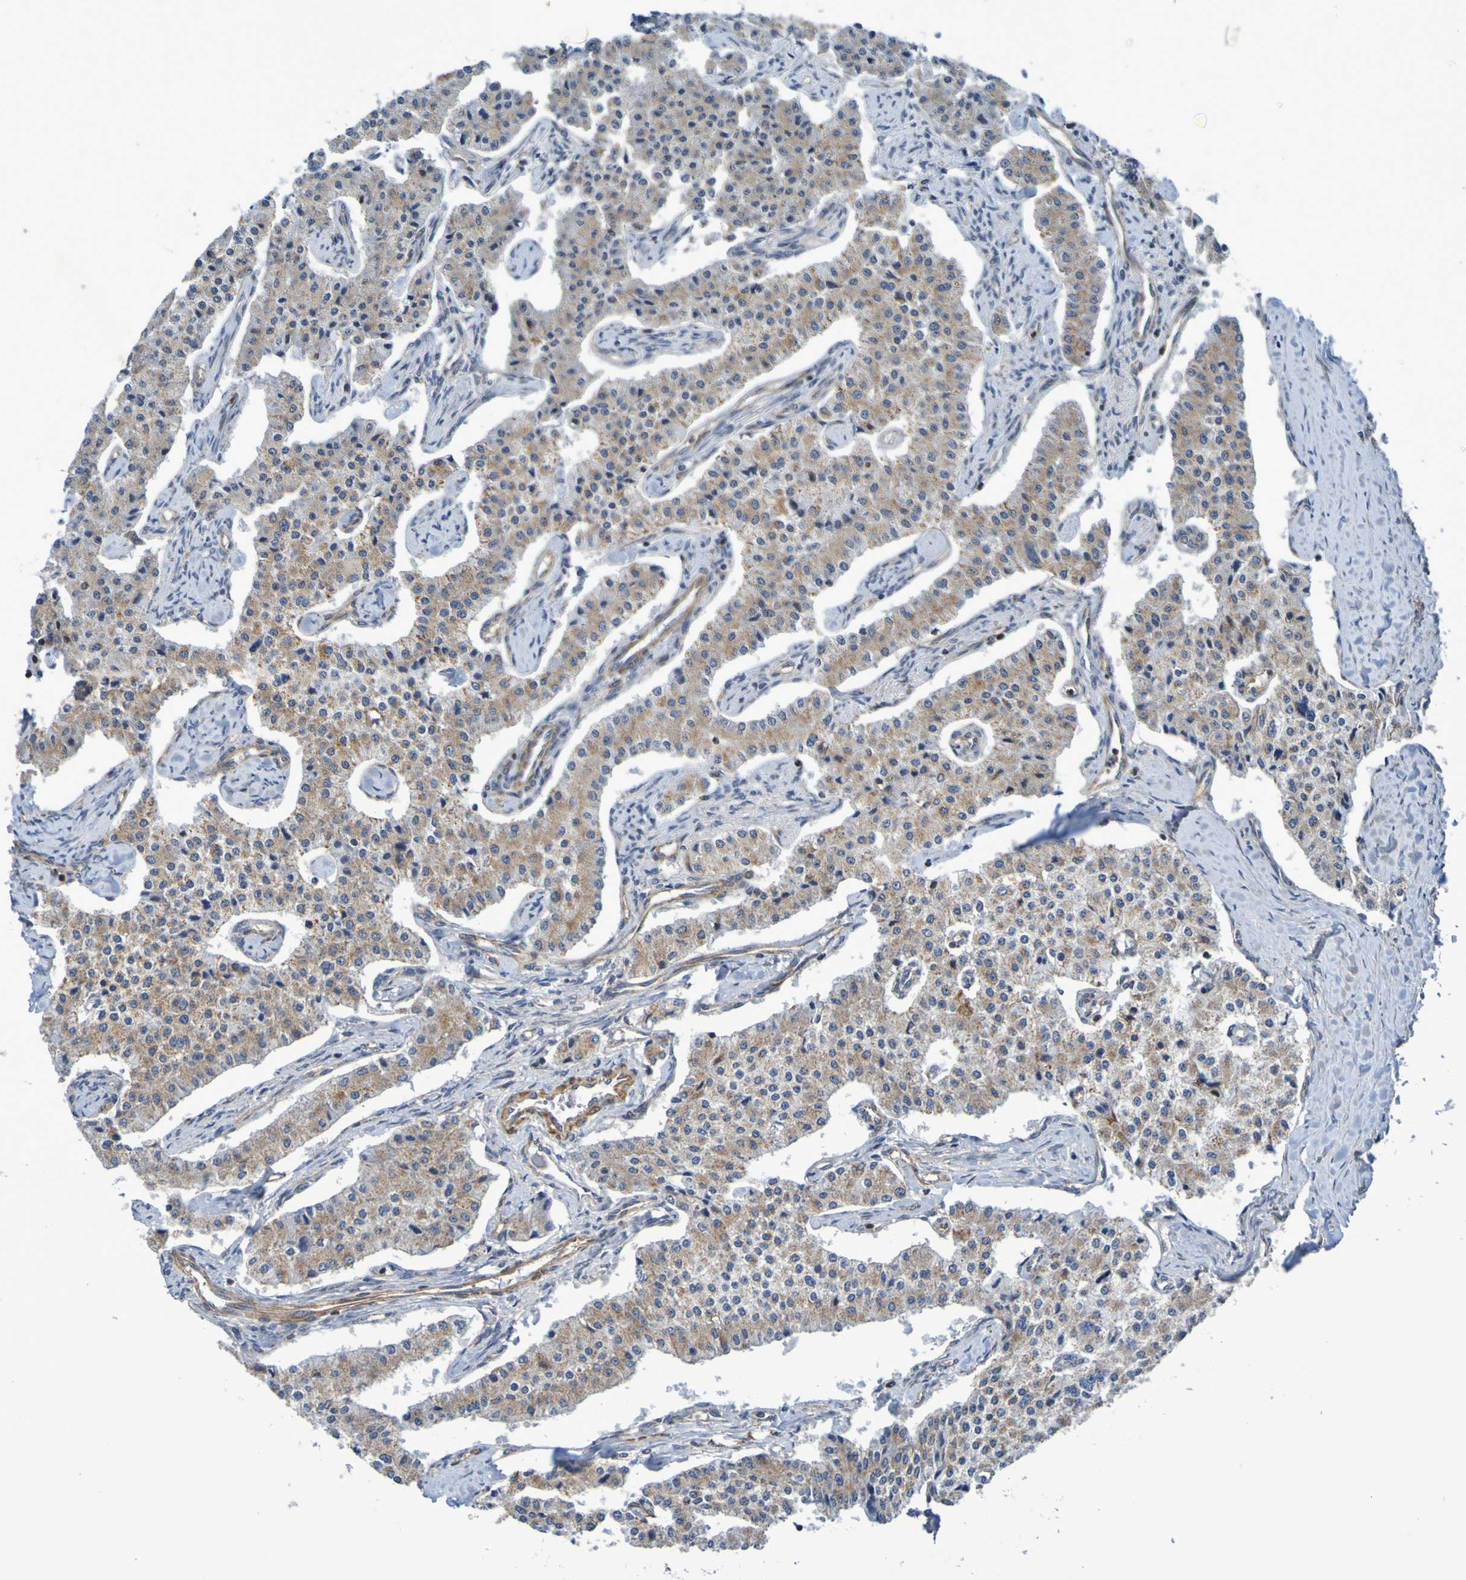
{"staining": {"intensity": "moderate", "quantity": ">75%", "location": "cytoplasmic/membranous"}, "tissue": "carcinoid", "cell_type": "Tumor cells", "image_type": "cancer", "snomed": [{"axis": "morphology", "description": "Carcinoid, malignant, NOS"}, {"axis": "topography", "description": "Colon"}], "caption": "Moderate cytoplasmic/membranous protein staining is appreciated in approximately >75% of tumor cells in carcinoid. (brown staining indicates protein expression, while blue staining denotes nuclei).", "gene": "CCDC51", "patient": {"sex": "female", "age": 52}}